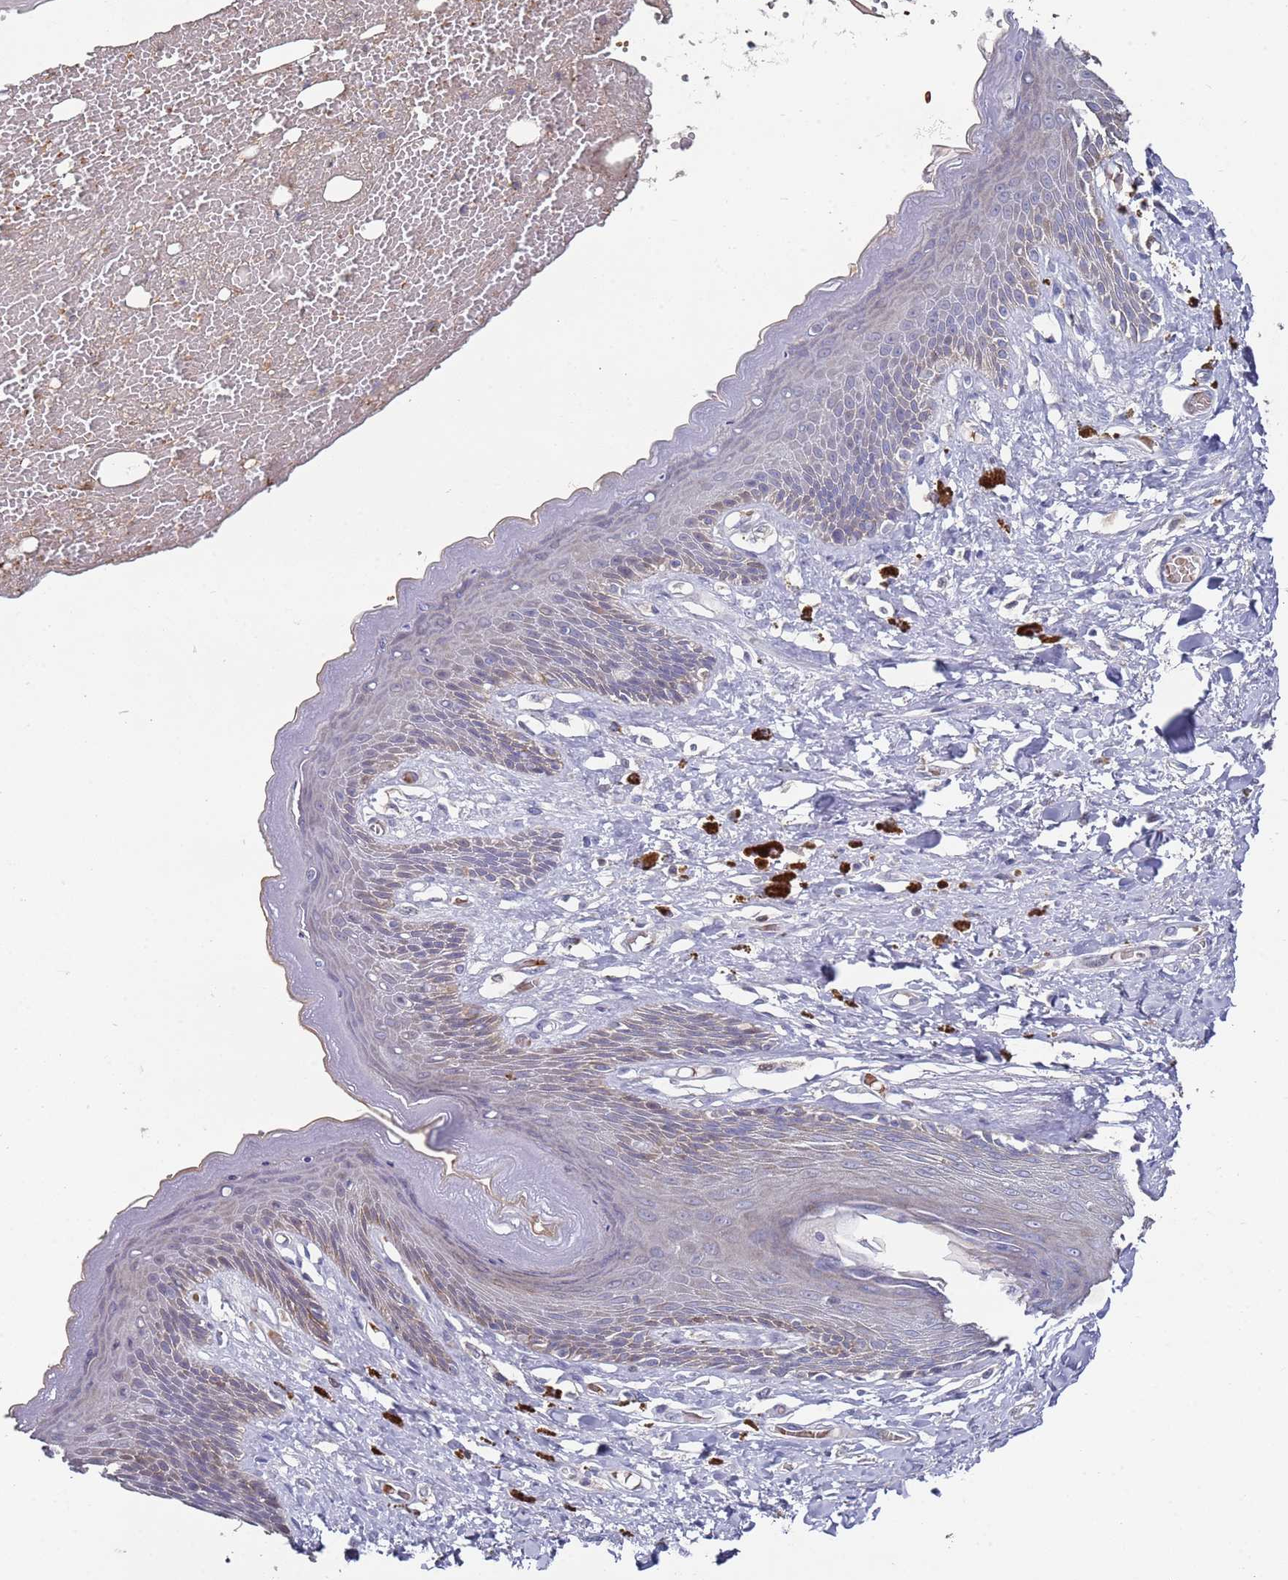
{"staining": {"intensity": "moderate", "quantity": "<25%", "location": "cytoplasmic/membranous,nuclear"}, "tissue": "skin", "cell_type": "Epidermal cells", "image_type": "normal", "snomed": [{"axis": "morphology", "description": "Normal tissue, NOS"}, {"axis": "topography", "description": "Anal"}], "caption": "Brown immunohistochemical staining in benign skin exhibits moderate cytoplasmic/membranous,nuclear expression in about <25% of epidermal cells.", "gene": "LACC1", "patient": {"sex": "female", "age": 78}}